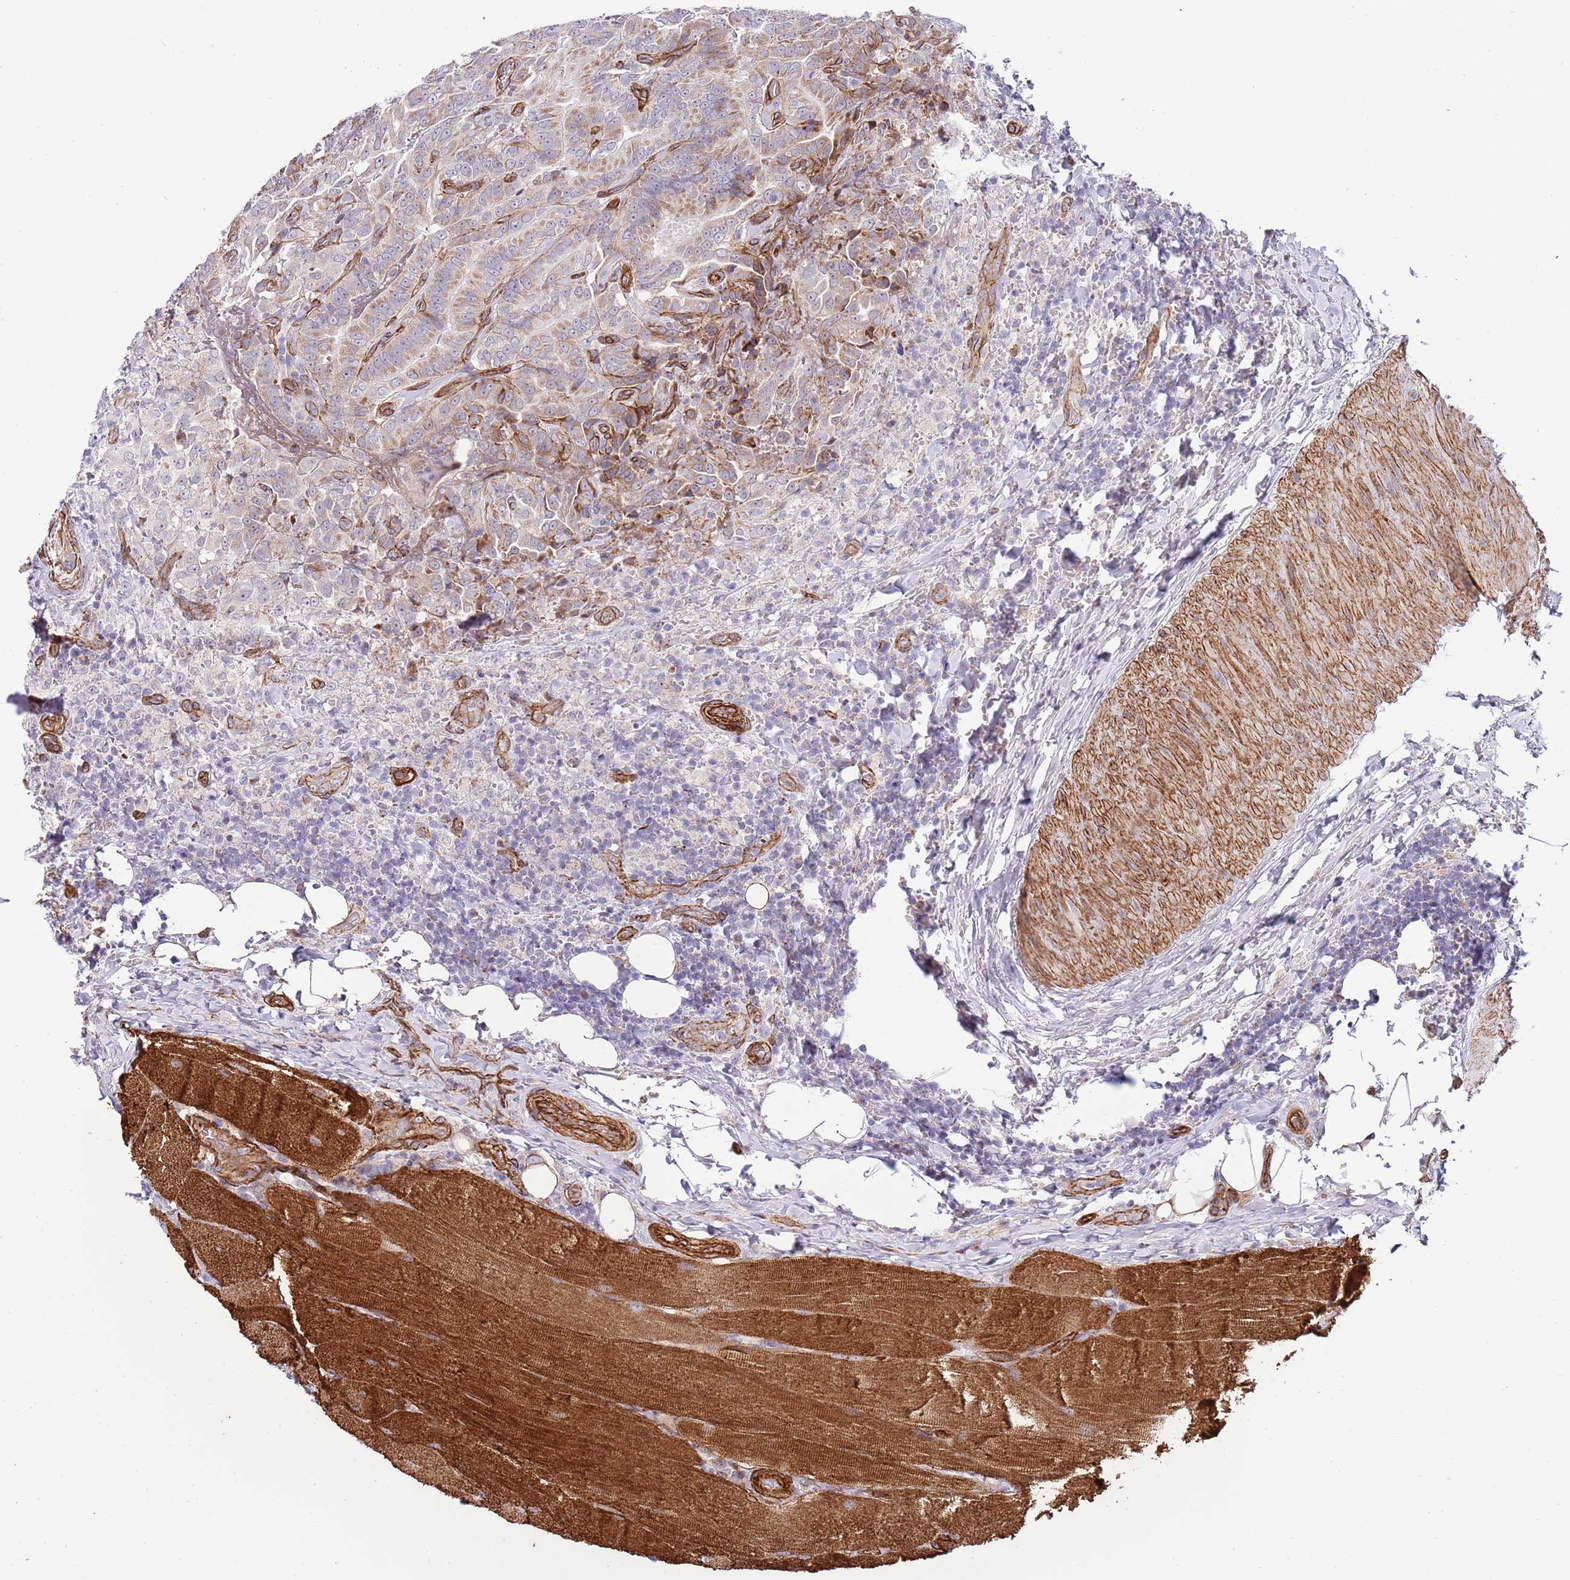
{"staining": {"intensity": "weak", "quantity": ">75%", "location": "cytoplasmic/membranous"}, "tissue": "thyroid cancer", "cell_type": "Tumor cells", "image_type": "cancer", "snomed": [{"axis": "morphology", "description": "Papillary adenocarcinoma, NOS"}, {"axis": "topography", "description": "Thyroid gland"}], "caption": "Thyroid papillary adenocarcinoma stained with a brown dye displays weak cytoplasmic/membranous positive positivity in approximately >75% of tumor cells.", "gene": "NEK3", "patient": {"sex": "male", "age": 61}}